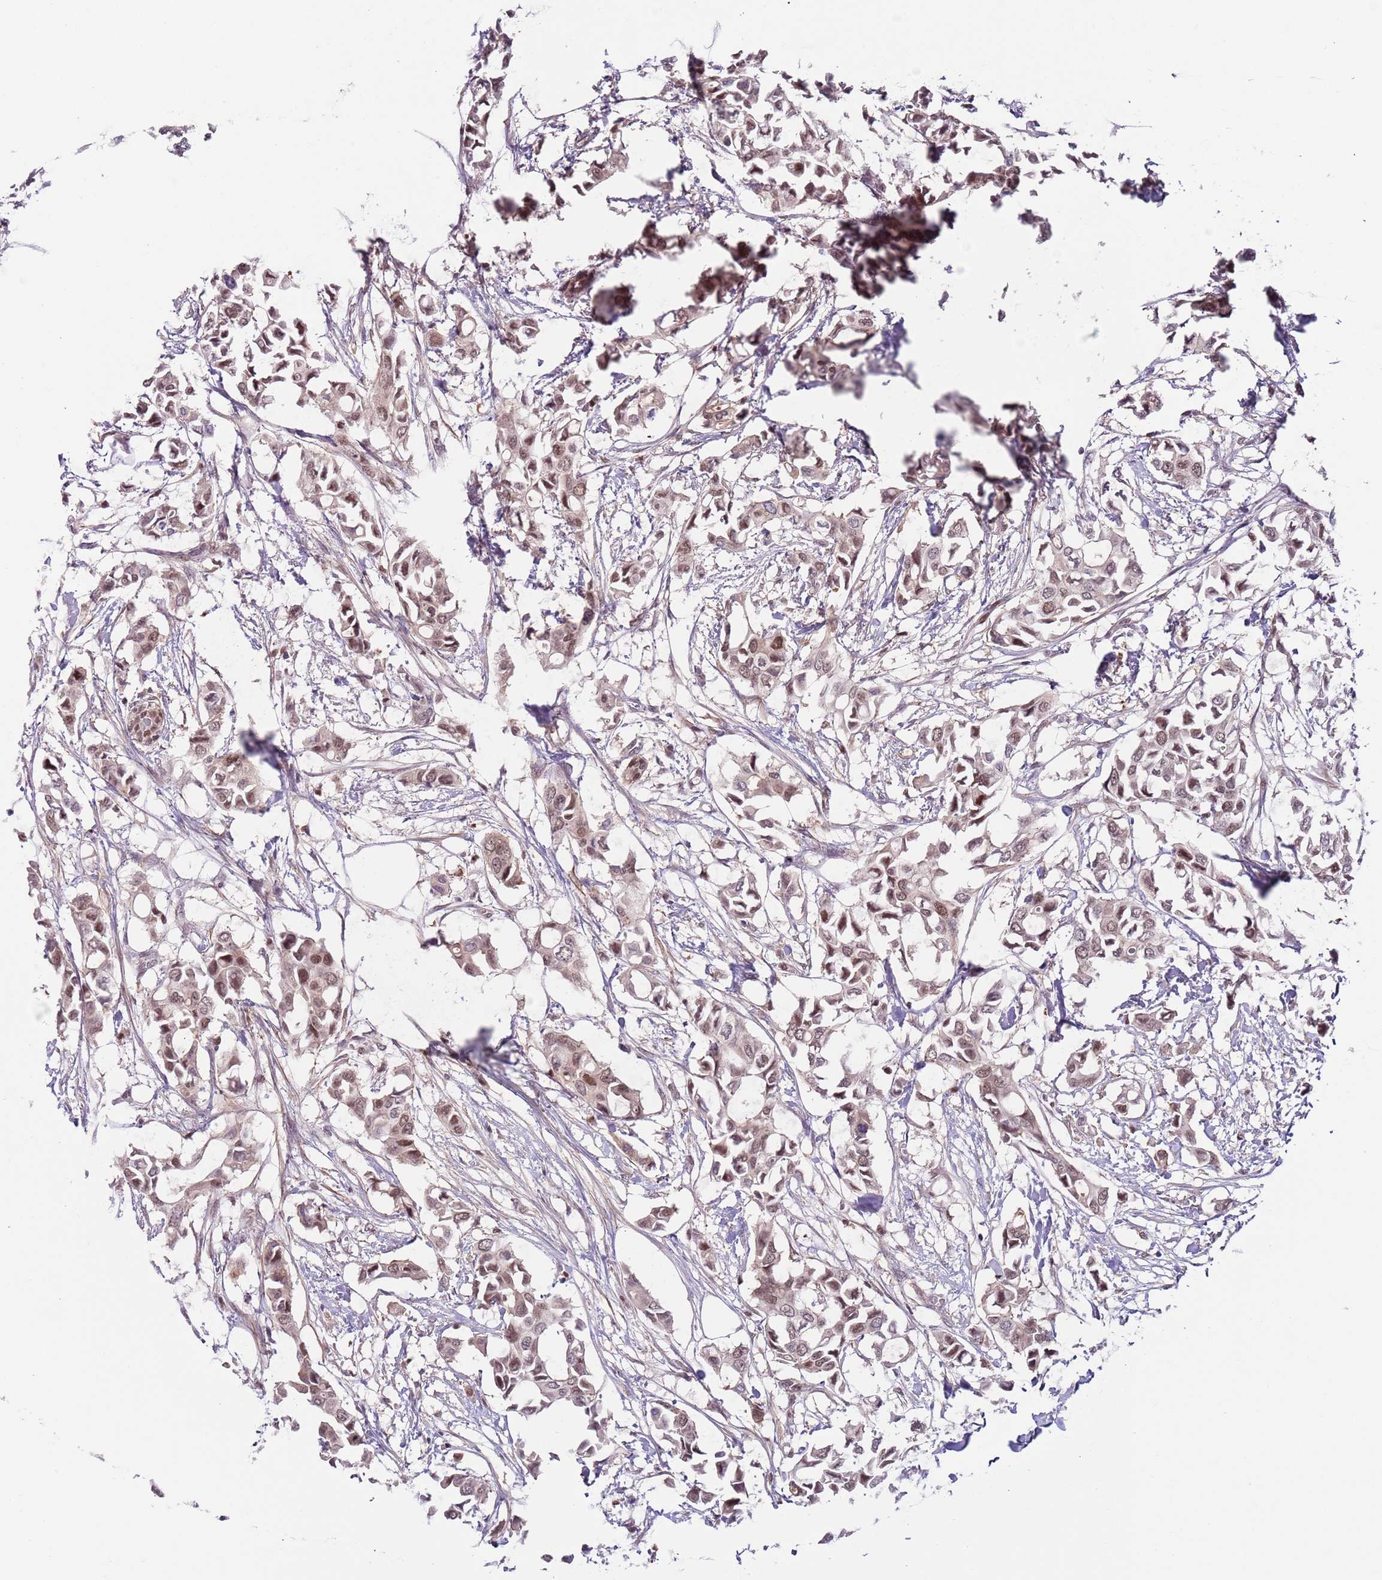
{"staining": {"intensity": "moderate", "quantity": ">75%", "location": "nuclear"}, "tissue": "breast cancer", "cell_type": "Tumor cells", "image_type": "cancer", "snomed": [{"axis": "morphology", "description": "Duct carcinoma"}, {"axis": "topography", "description": "Breast"}], "caption": "Breast intraductal carcinoma stained with DAB immunohistochemistry demonstrates medium levels of moderate nuclear positivity in approximately >75% of tumor cells. Using DAB (3,3'-diaminobenzidine) (brown) and hematoxylin (blue) stains, captured at high magnification using brightfield microscopy.", "gene": "RMND5B", "patient": {"sex": "female", "age": 41}}